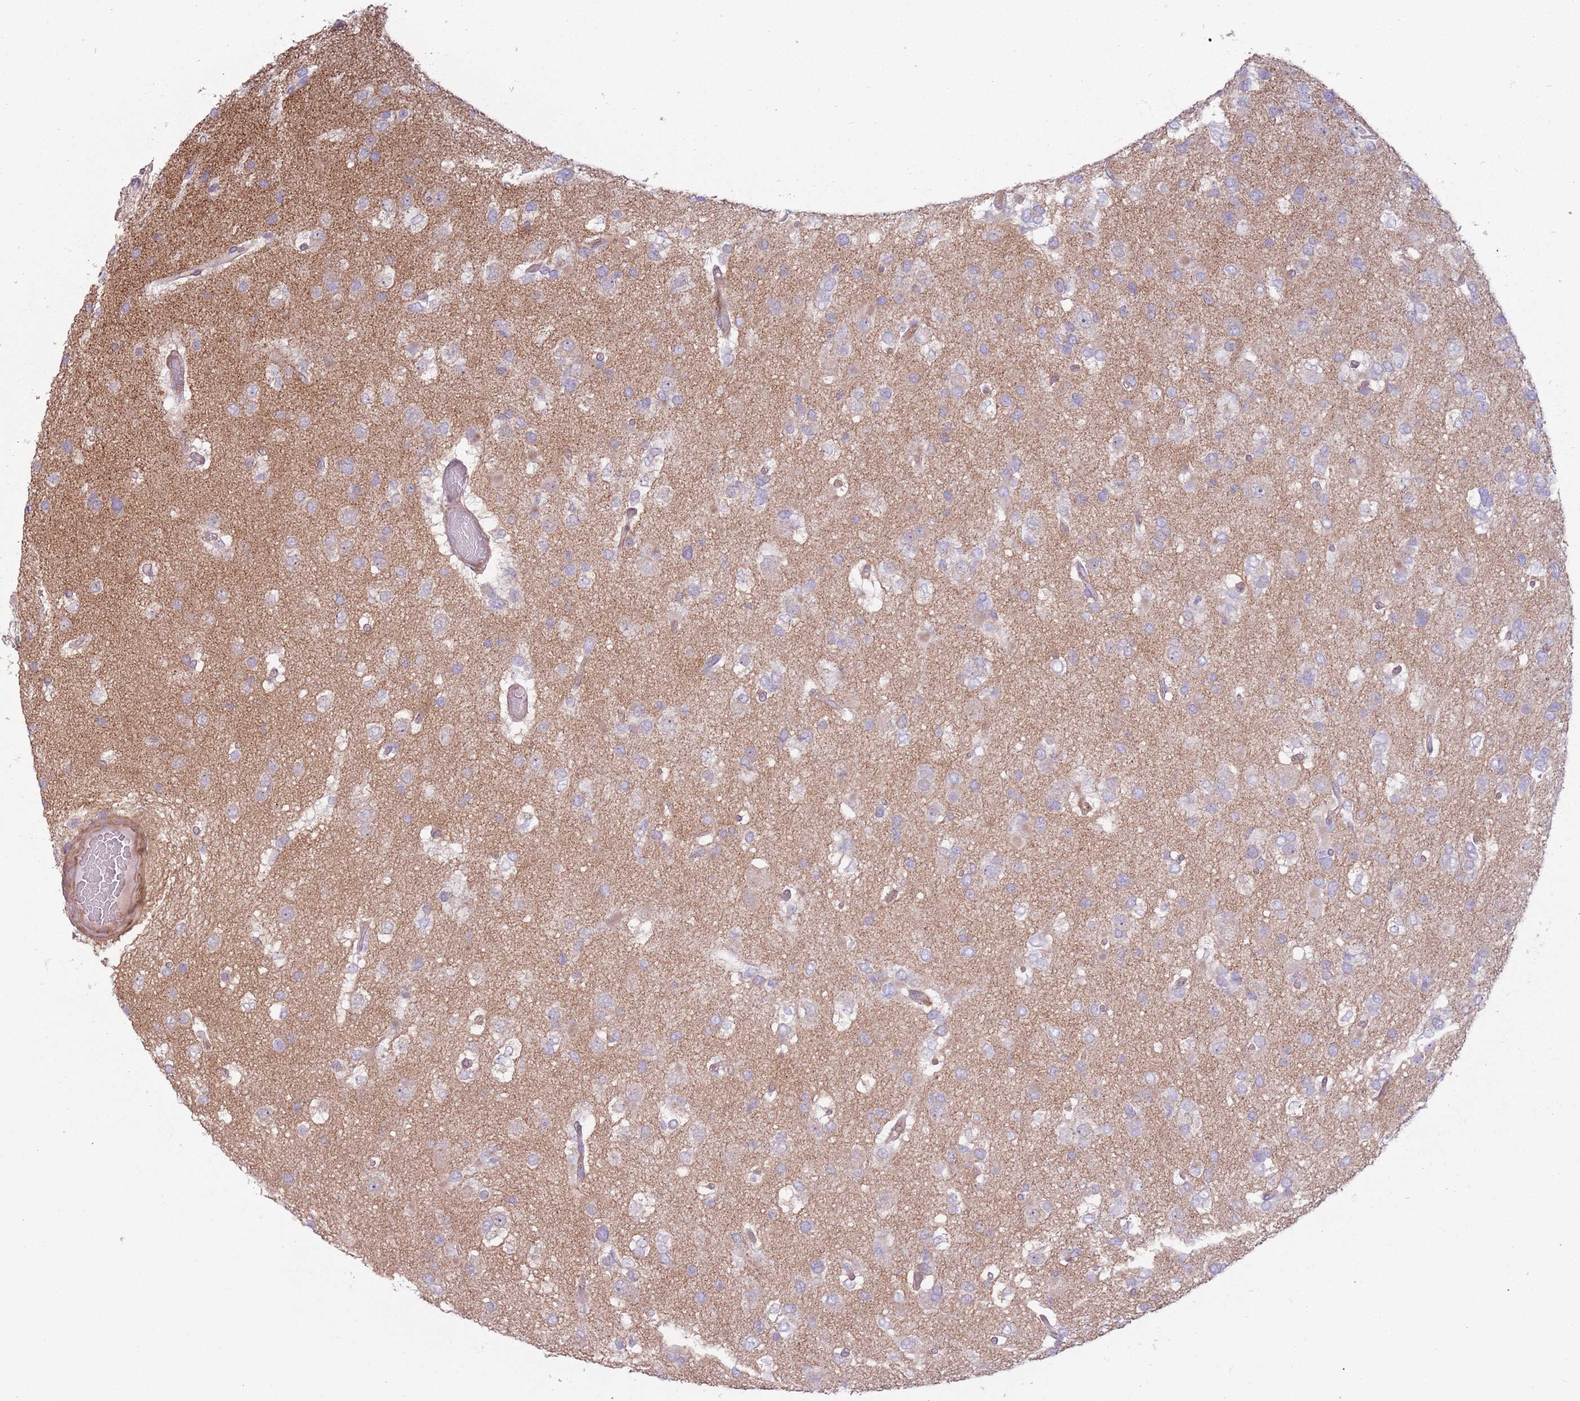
{"staining": {"intensity": "negative", "quantity": "none", "location": "none"}, "tissue": "glioma", "cell_type": "Tumor cells", "image_type": "cancer", "snomed": [{"axis": "morphology", "description": "Glioma, malignant, High grade"}, {"axis": "topography", "description": "Brain"}], "caption": "This is an immunohistochemistry (IHC) photomicrograph of malignant glioma (high-grade). There is no staining in tumor cells.", "gene": "CCDC150", "patient": {"sex": "male", "age": 53}}